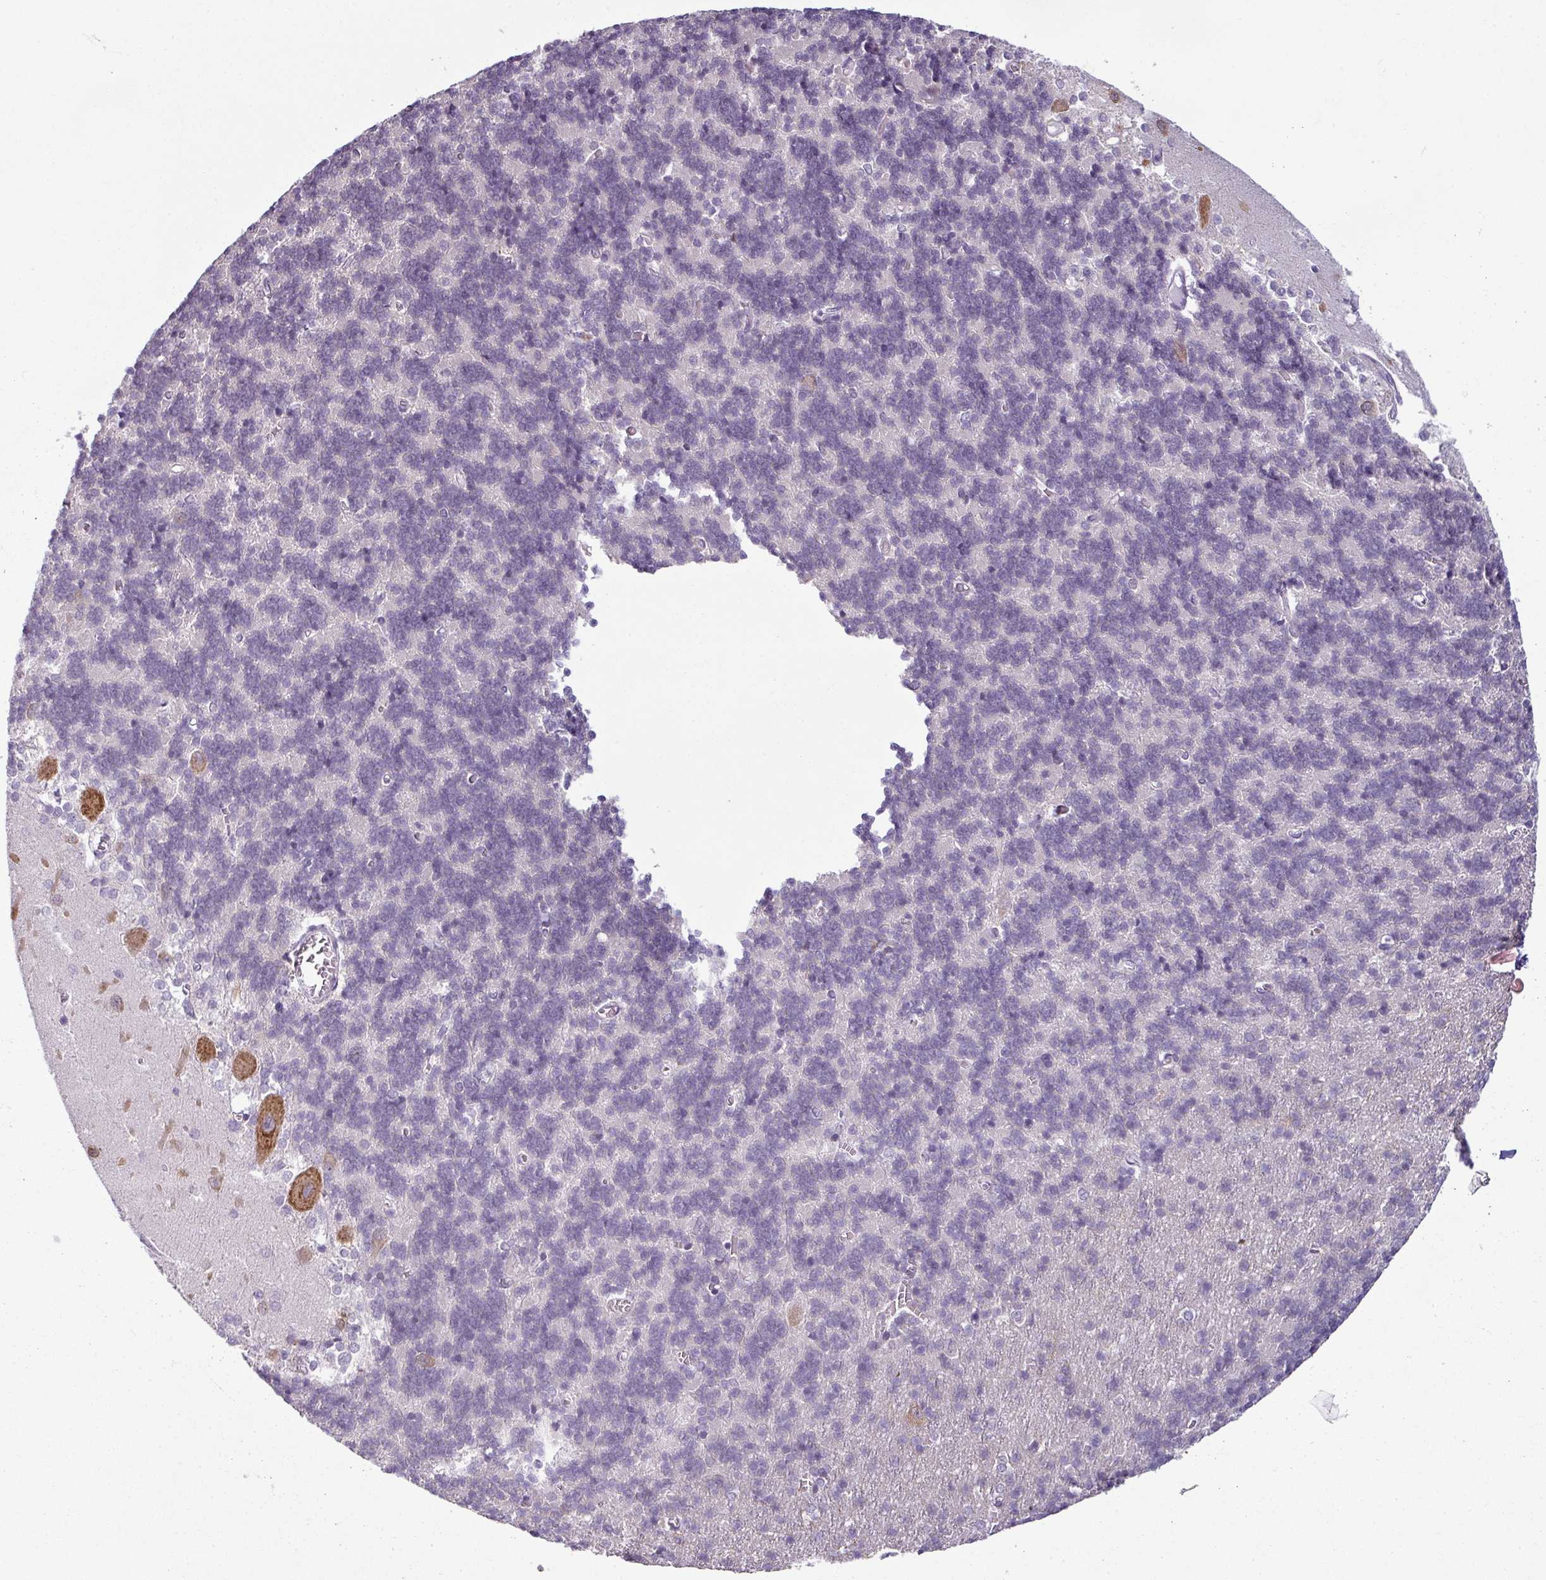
{"staining": {"intensity": "negative", "quantity": "none", "location": "none"}, "tissue": "cerebellum", "cell_type": "Cells in granular layer", "image_type": "normal", "snomed": [{"axis": "morphology", "description": "Normal tissue, NOS"}, {"axis": "topography", "description": "Cerebellum"}], "caption": "This is an IHC image of unremarkable cerebellum. There is no staining in cells in granular layer.", "gene": "OR52D1", "patient": {"sex": "male", "age": 37}}